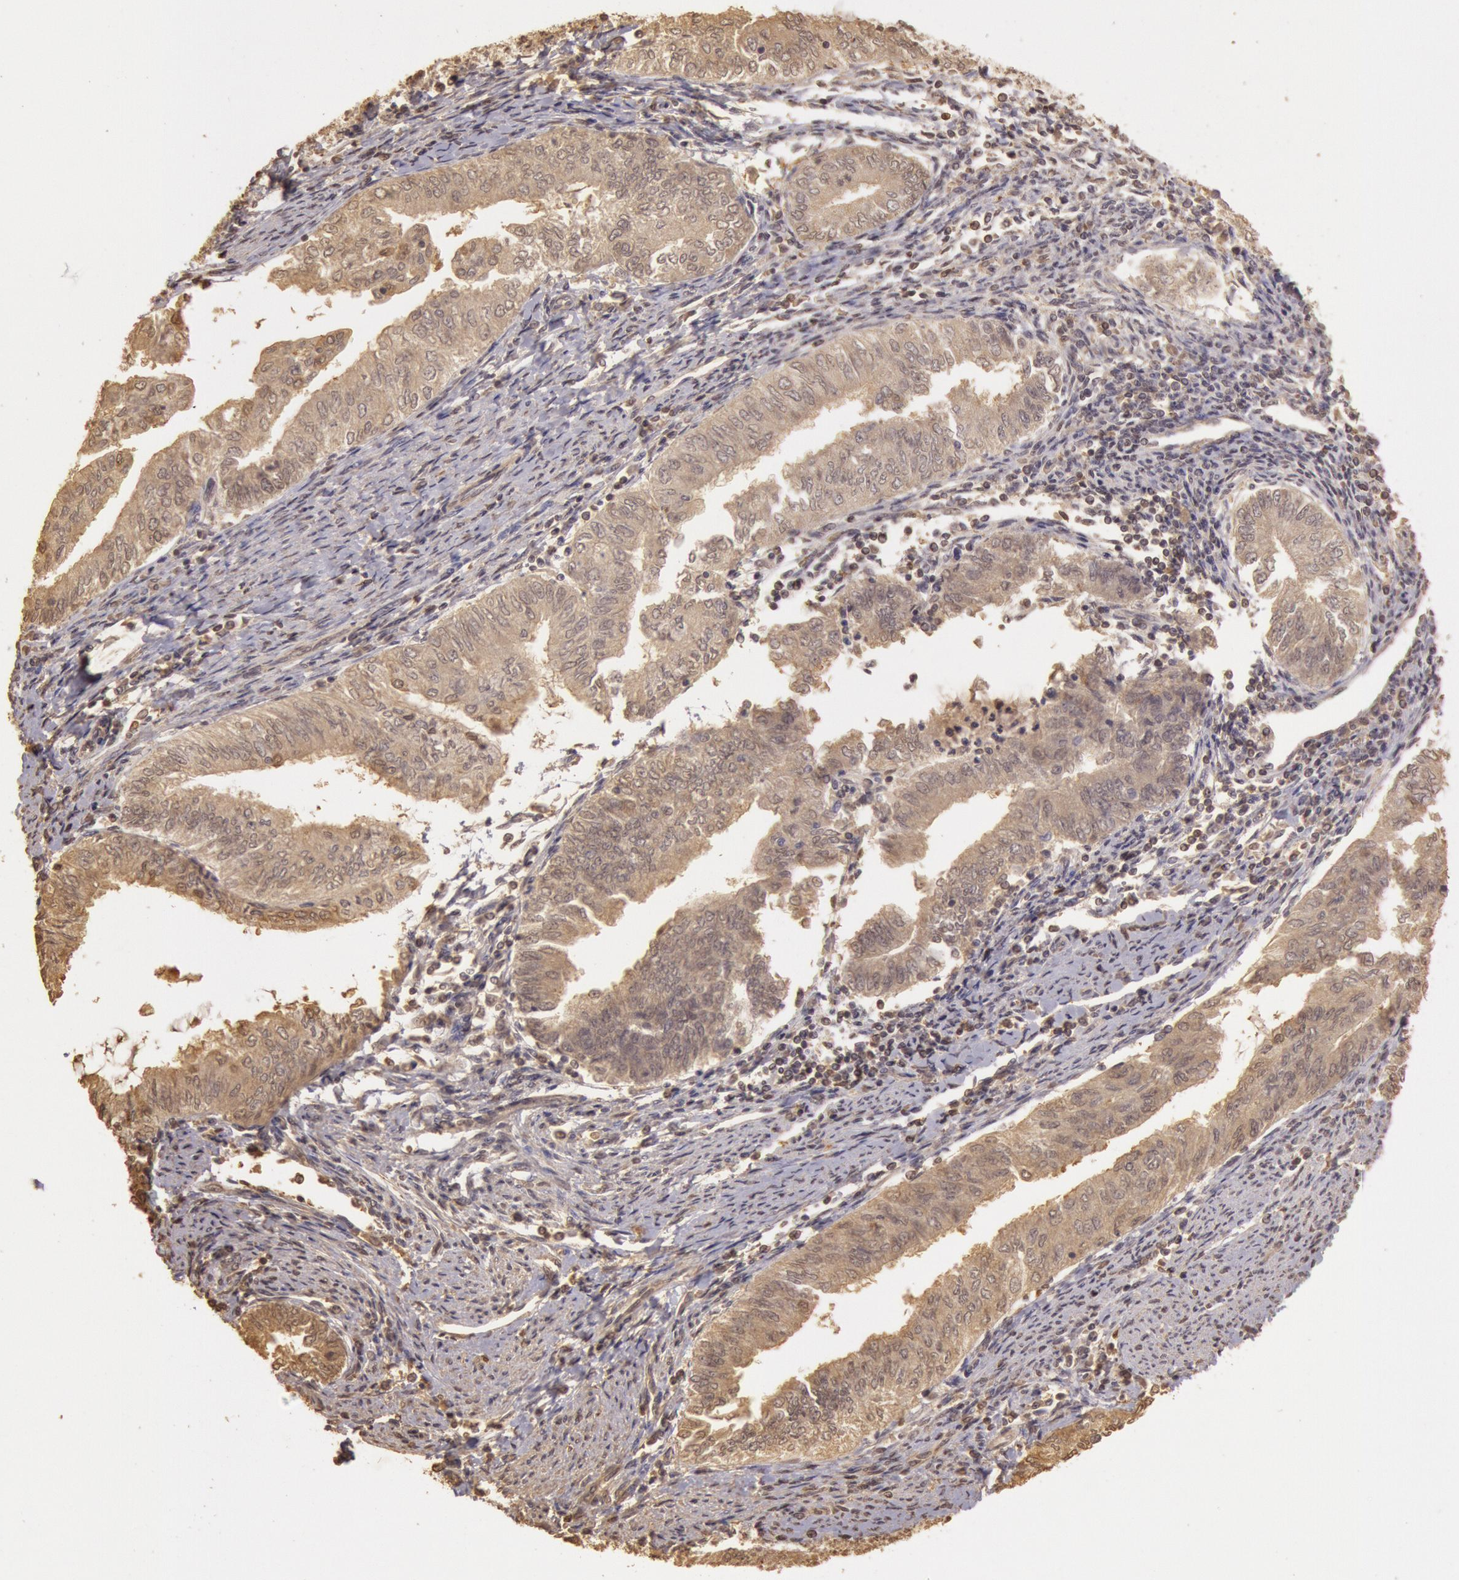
{"staining": {"intensity": "weak", "quantity": ">75%", "location": "cytoplasmic/membranous"}, "tissue": "endometrial cancer", "cell_type": "Tumor cells", "image_type": "cancer", "snomed": [{"axis": "morphology", "description": "Adenocarcinoma, NOS"}, {"axis": "topography", "description": "Endometrium"}], "caption": "Approximately >75% of tumor cells in human endometrial cancer (adenocarcinoma) exhibit weak cytoplasmic/membranous protein positivity as visualized by brown immunohistochemical staining.", "gene": "SOD1", "patient": {"sex": "female", "age": 66}}